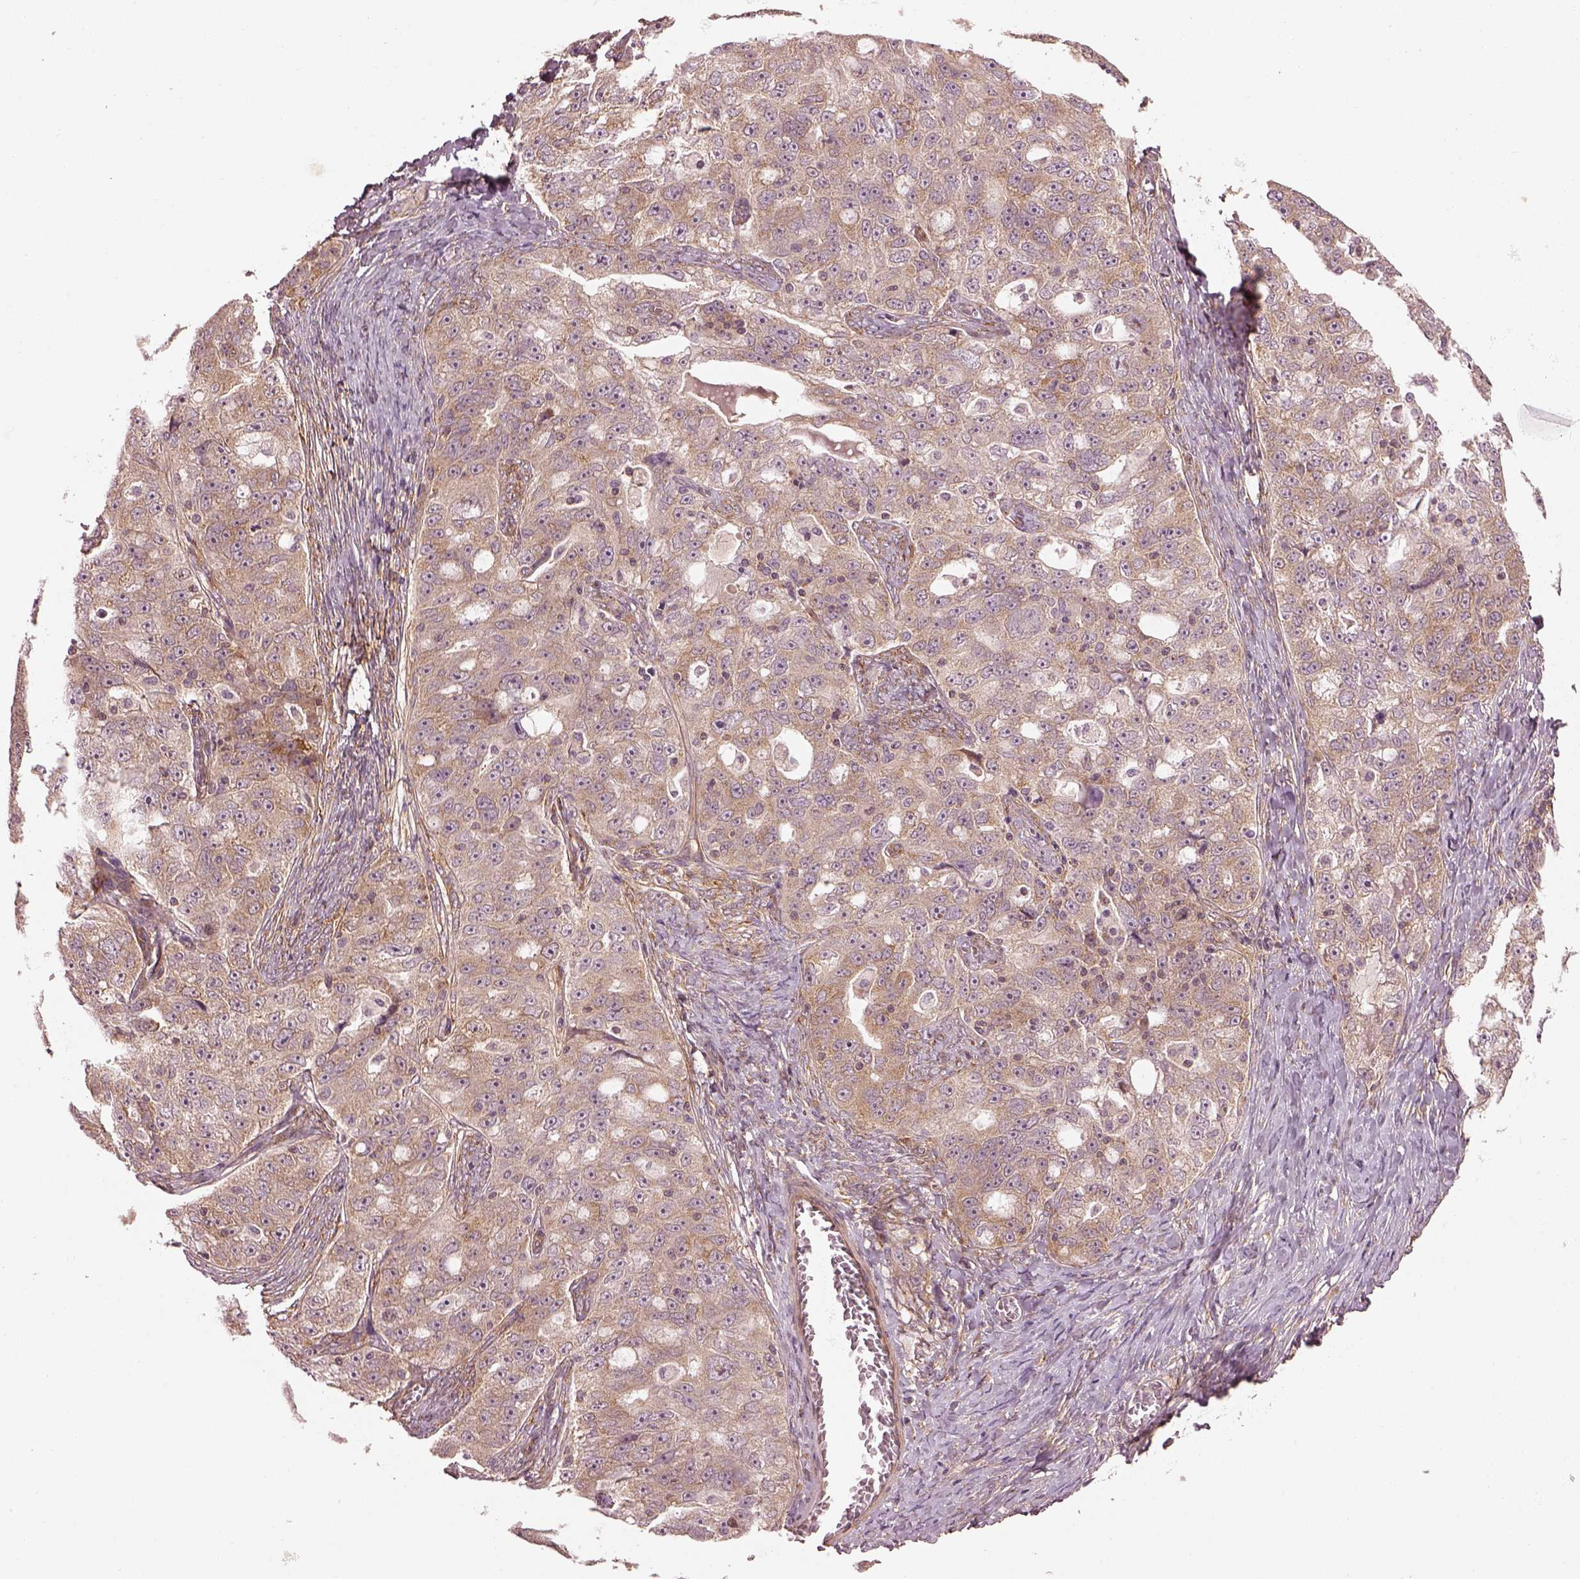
{"staining": {"intensity": "weak", "quantity": "25%-75%", "location": "cytoplasmic/membranous"}, "tissue": "ovarian cancer", "cell_type": "Tumor cells", "image_type": "cancer", "snomed": [{"axis": "morphology", "description": "Cystadenocarcinoma, serous, NOS"}, {"axis": "topography", "description": "Ovary"}], "caption": "Human serous cystadenocarcinoma (ovarian) stained for a protein (brown) exhibits weak cytoplasmic/membranous positive staining in about 25%-75% of tumor cells.", "gene": "LSM14A", "patient": {"sex": "female", "age": 51}}